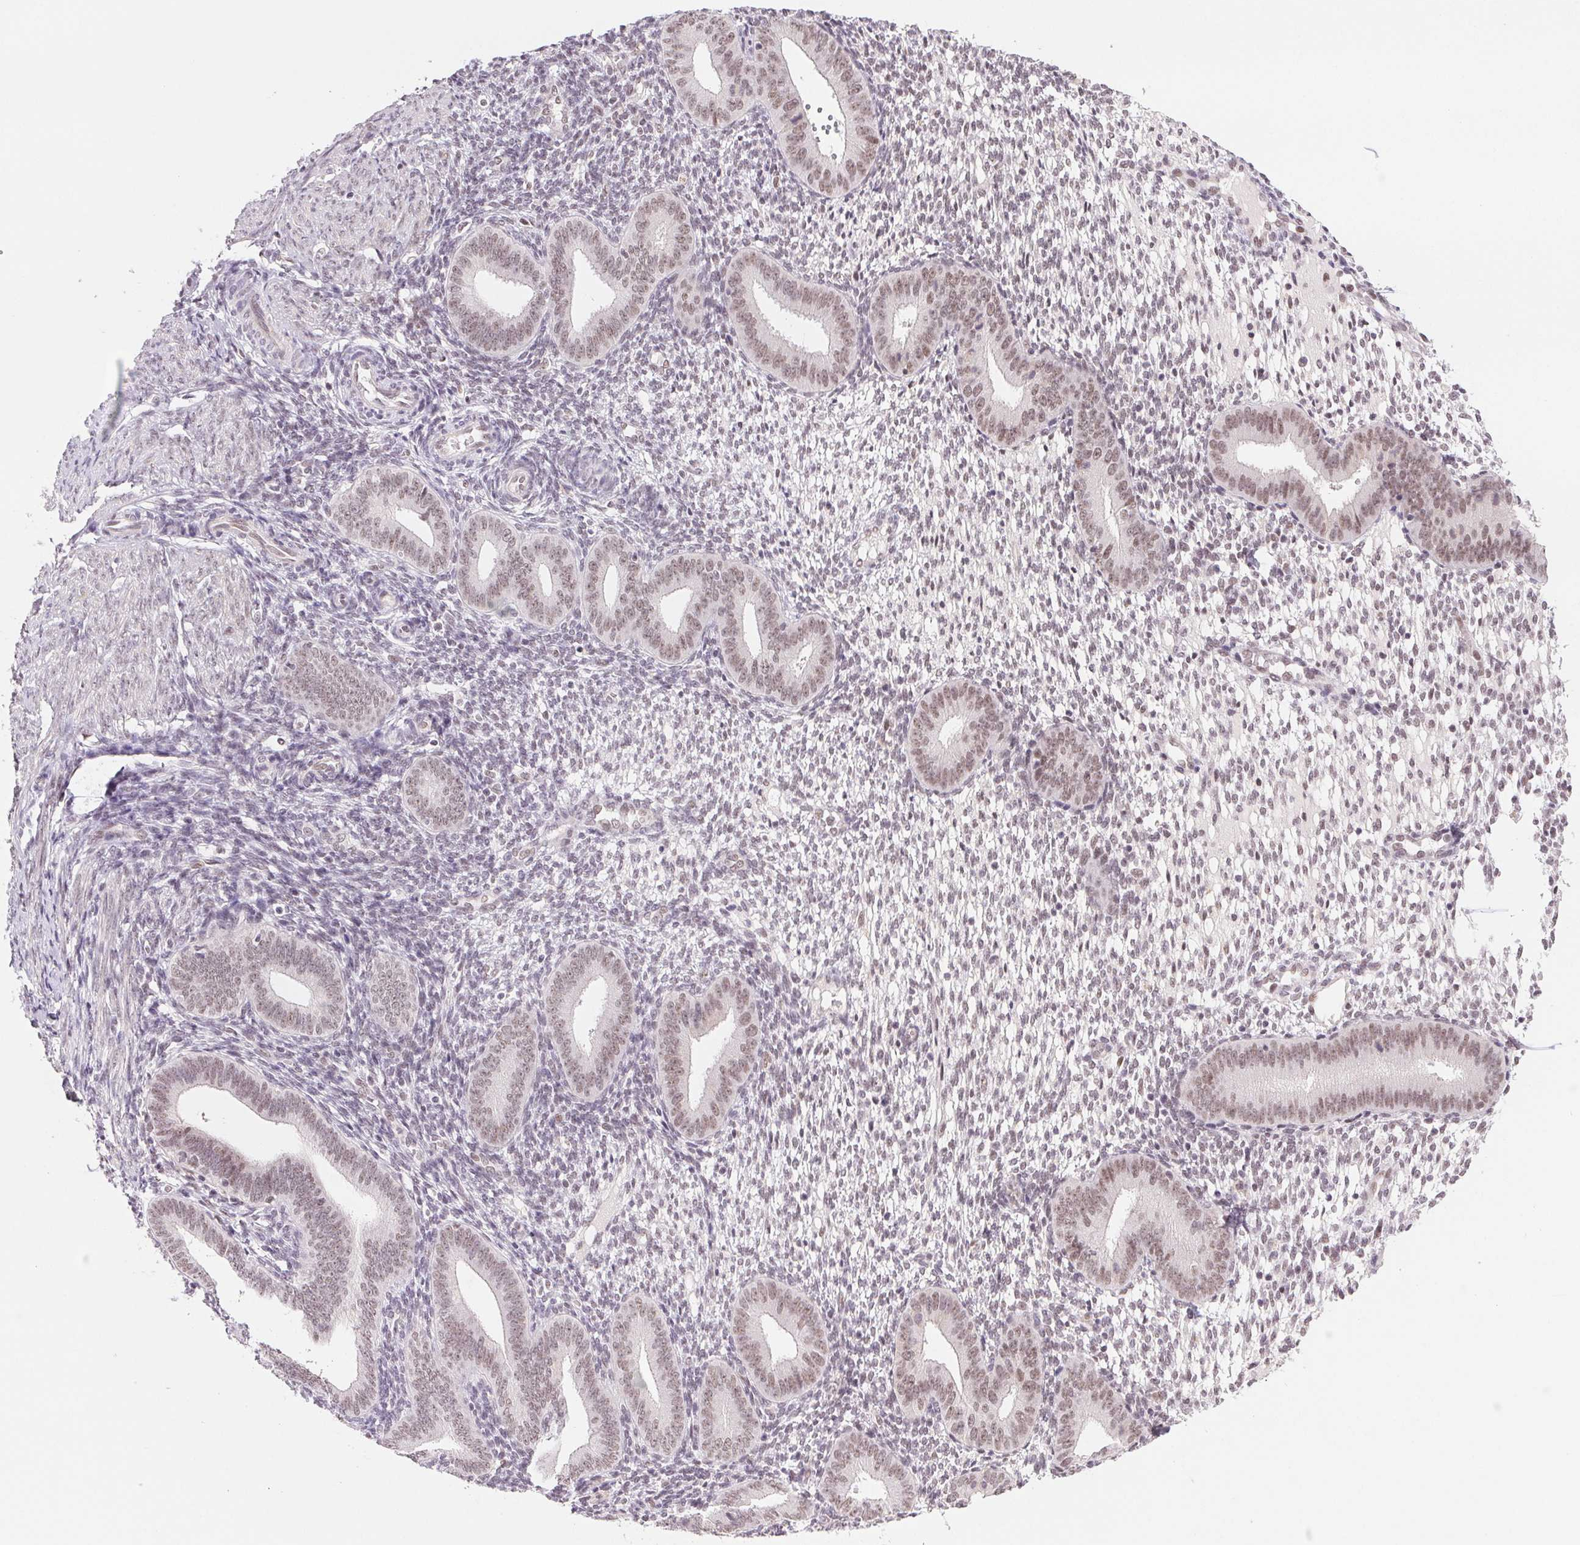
{"staining": {"intensity": "weak", "quantity": "<25%", "location": "nuclear"}, "tissue": "endometrium", "cell_type": "Cells in endometrial stroma", "image_type": "normal", "snomed": [{"axis": "morphology", "description": "Normal tissue, NOS"}, {"axis": "topography", "description": "Endometrium"}], "caption": "Histopathology image shows no protein staining in cells in endometrial stroma of normal endometrium.", "gene": "PRPF18", "patient": {"sex": "female", "age": 40}}